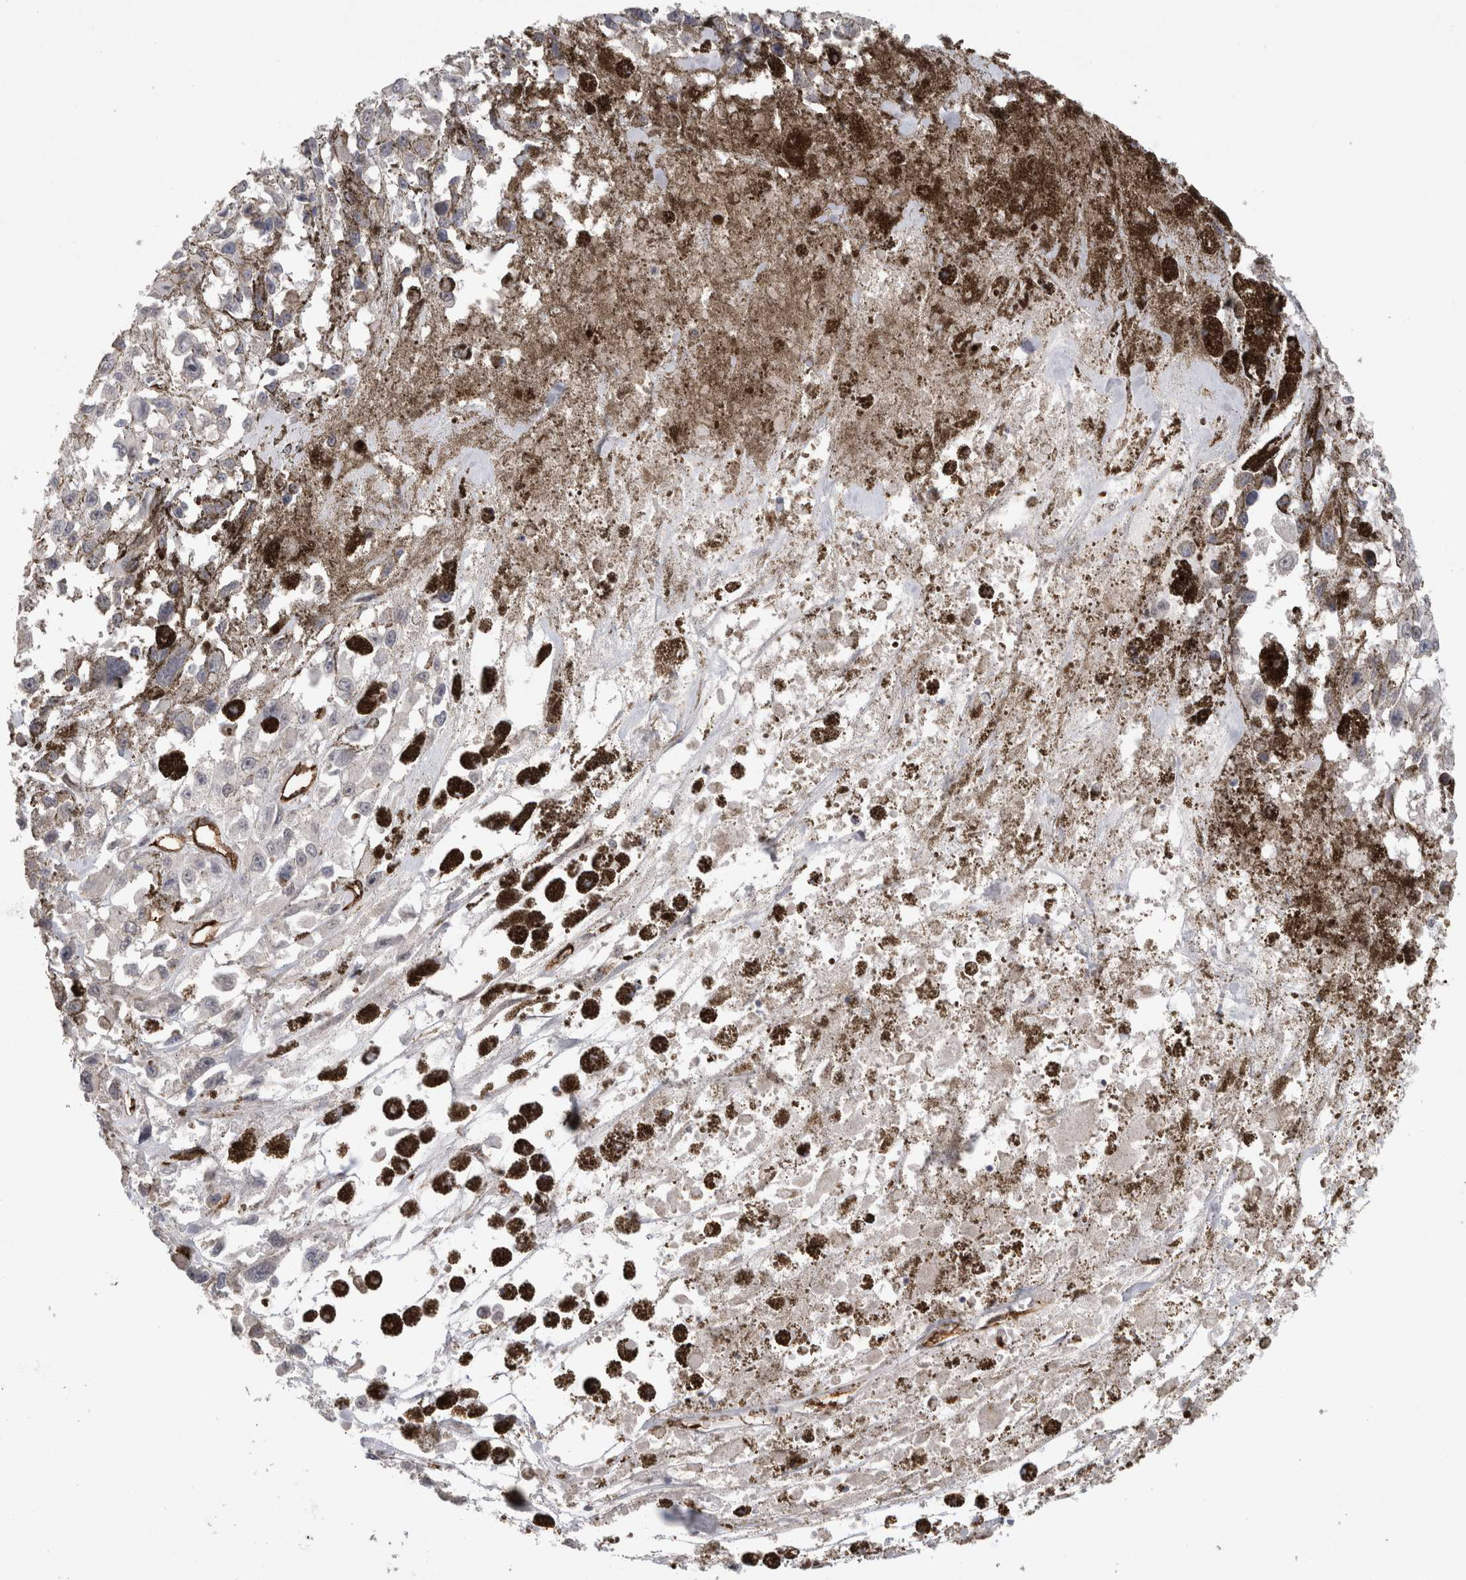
{"staining": {"intensity": "negative", "quantity": "none", "location": "none"}, "tissue": "melanoma", "cell_type": "Tumor cells", "image_type": "cancer", "snomed": [{"axis": "morphology", "description": "Malignant melanoma, Metastatic site"}, {"axis": "topography", "description": "Lymph node"}], "caption": "High power microscopy image of an IHC image of malignant melanoma (metastatic site), revealing no significant positivity in tumor cells.", "gene": "CDH13", "patient": {"sex": "male", "age": 59}}